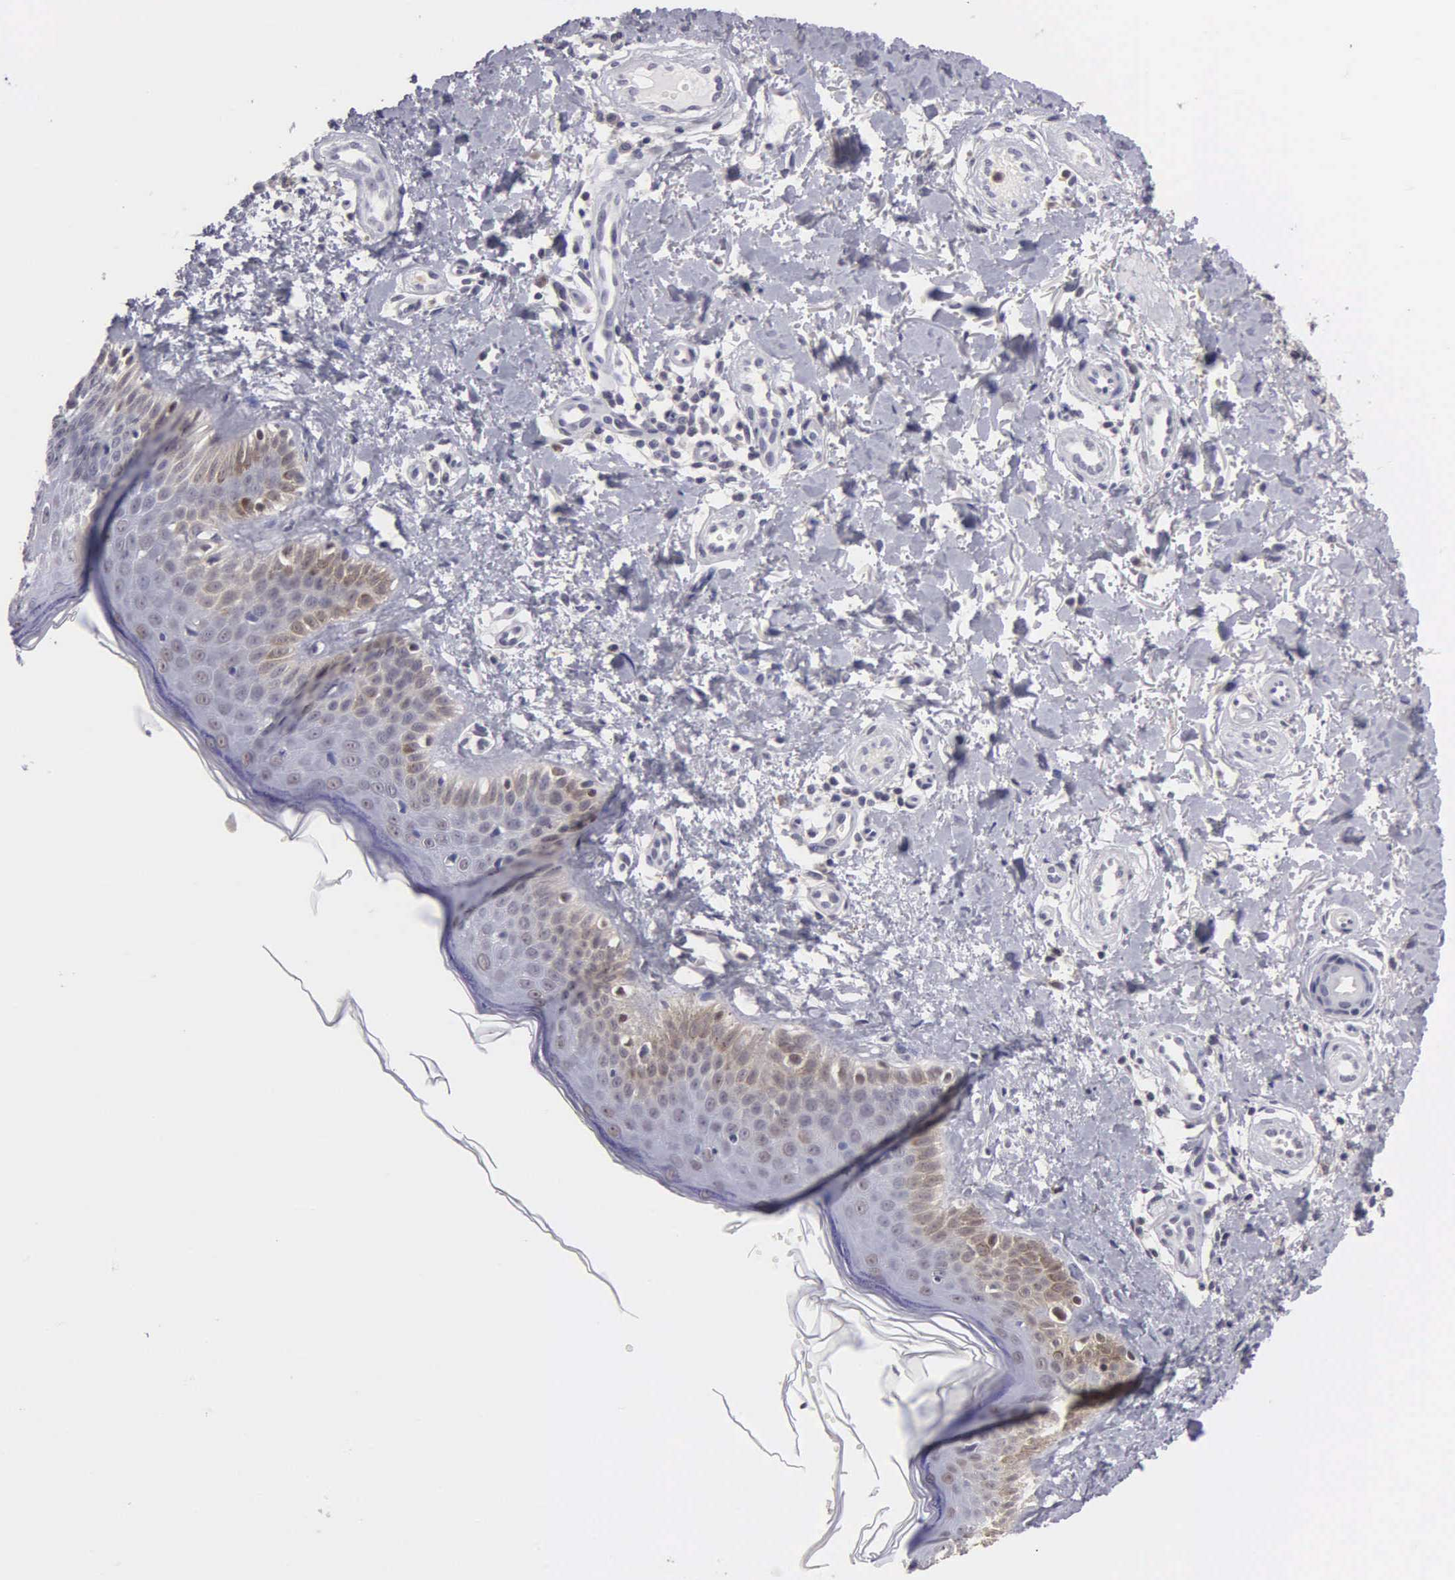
{"staining": {"intensity": "negative", "quantity": "none", "location": "none"}, "tissue": "melanoma", "cell_type": "Tumor cells", "image_type": "cancer", "snomed": [{"axis": "morphology", "description": "Malignant melanoma, NOS"}, {"axis": "topography", "description": "Skin"}], "caption": "Tumor cells are negative for protein expression in human malignant melanoma.", "gene": "BRD1", "patient": {"sex": "male", "age": 49}}